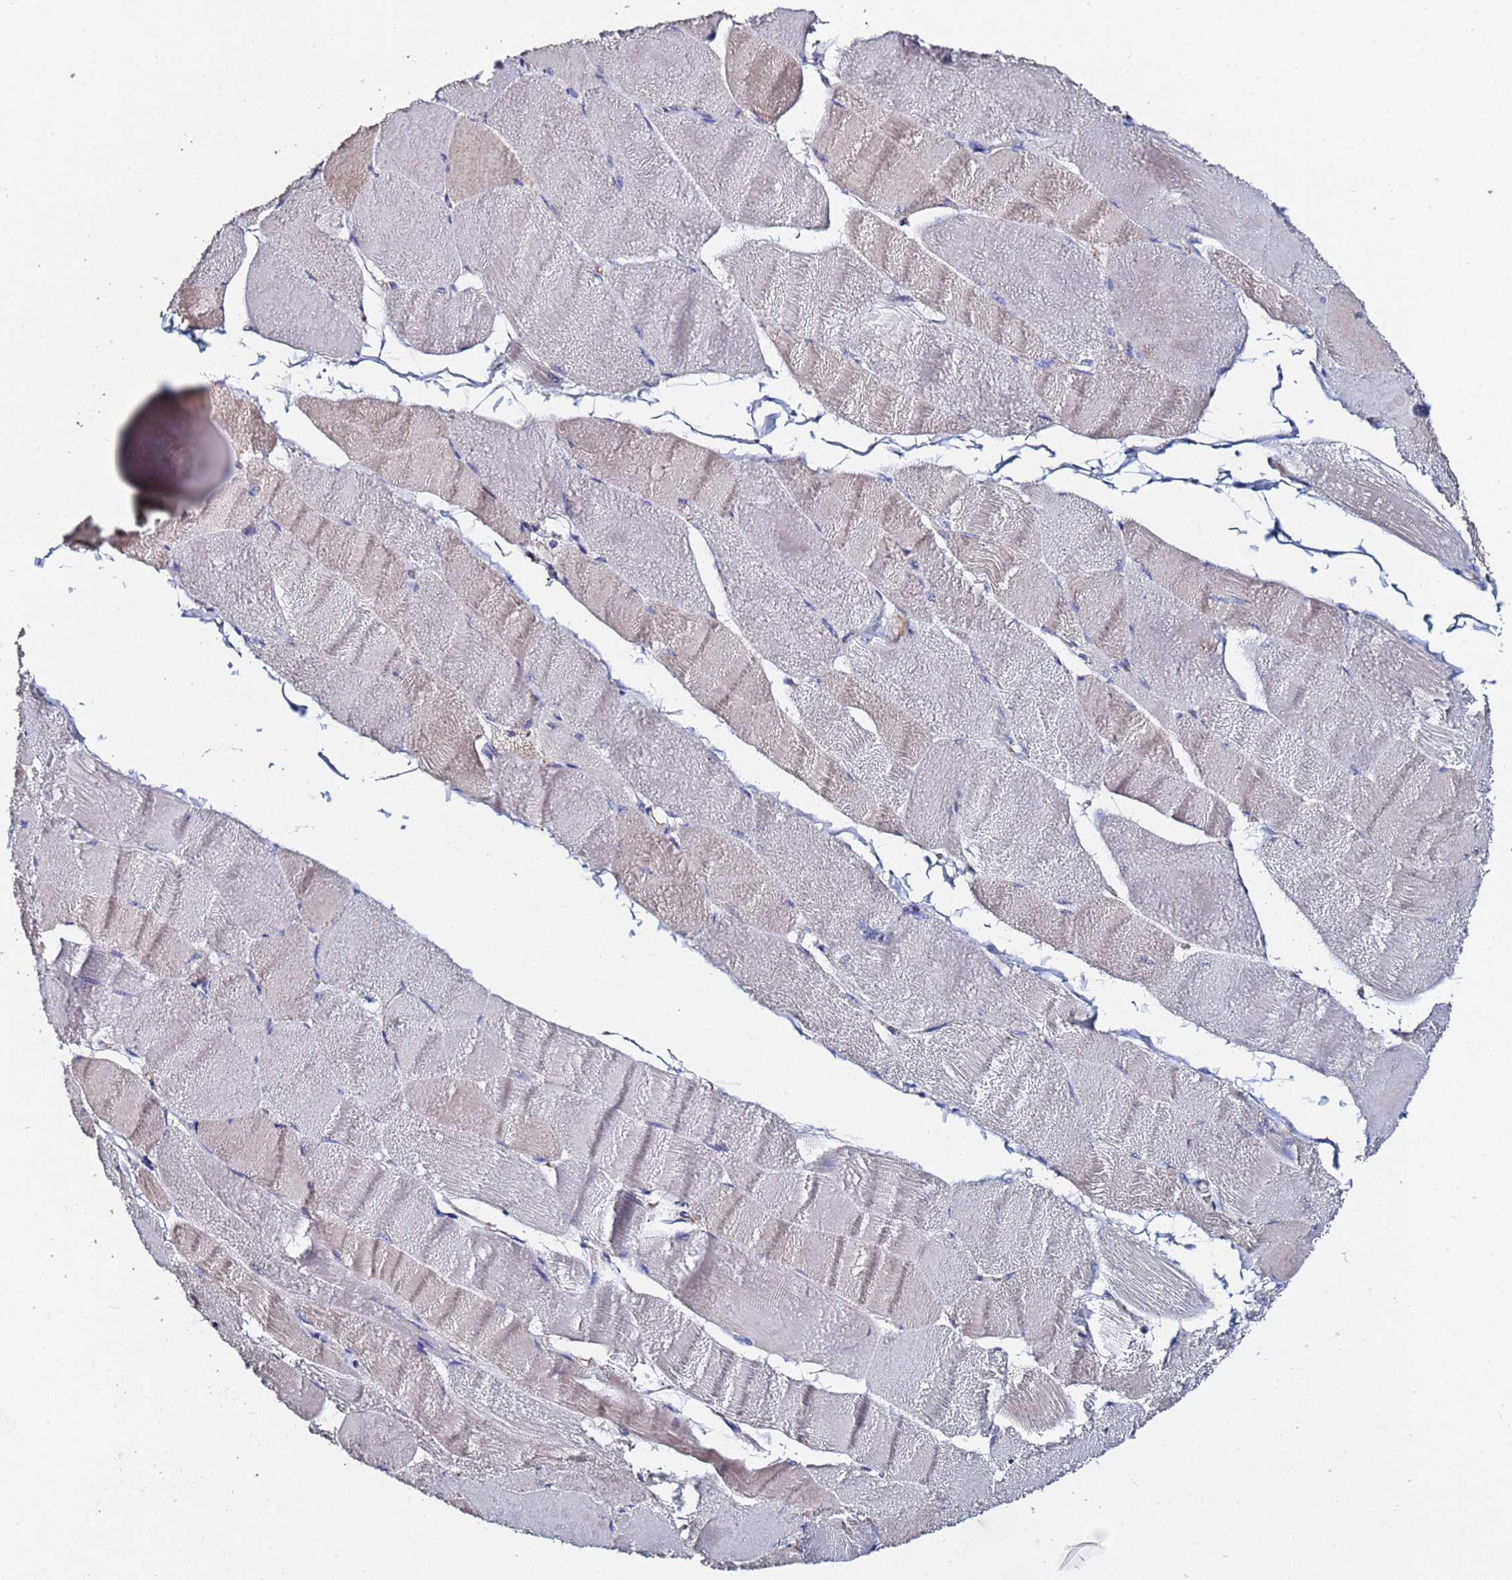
{"staining": {"intensity": "moderate", "quantity": "<25%", "location": "cytoplasmic/membranous"}, "tissue": "skeletal muscle", "cell_type": "Myocytes", "image_type": "normal", "snomed": [{"axis": "morphology", "description": "Normal tissue, NOS"}, {"axis": "morphology", "description": "Basal cell carcinoma"}, {"axis": "topography", "description": "Skeletal muscle"}], "caption": "Immunohistochemistry (IHC) histopathology image of benign skeletal muscle: skeletal muscle stained using IHC reveals low levels of moderate protein expression localized specifically in the cytoplasmic/membranous of myocytes, appearing as a cytoplasmic/membranous brown color.", "gene": "TCP10L", "patient": {"sex": "female", "age": 64}}